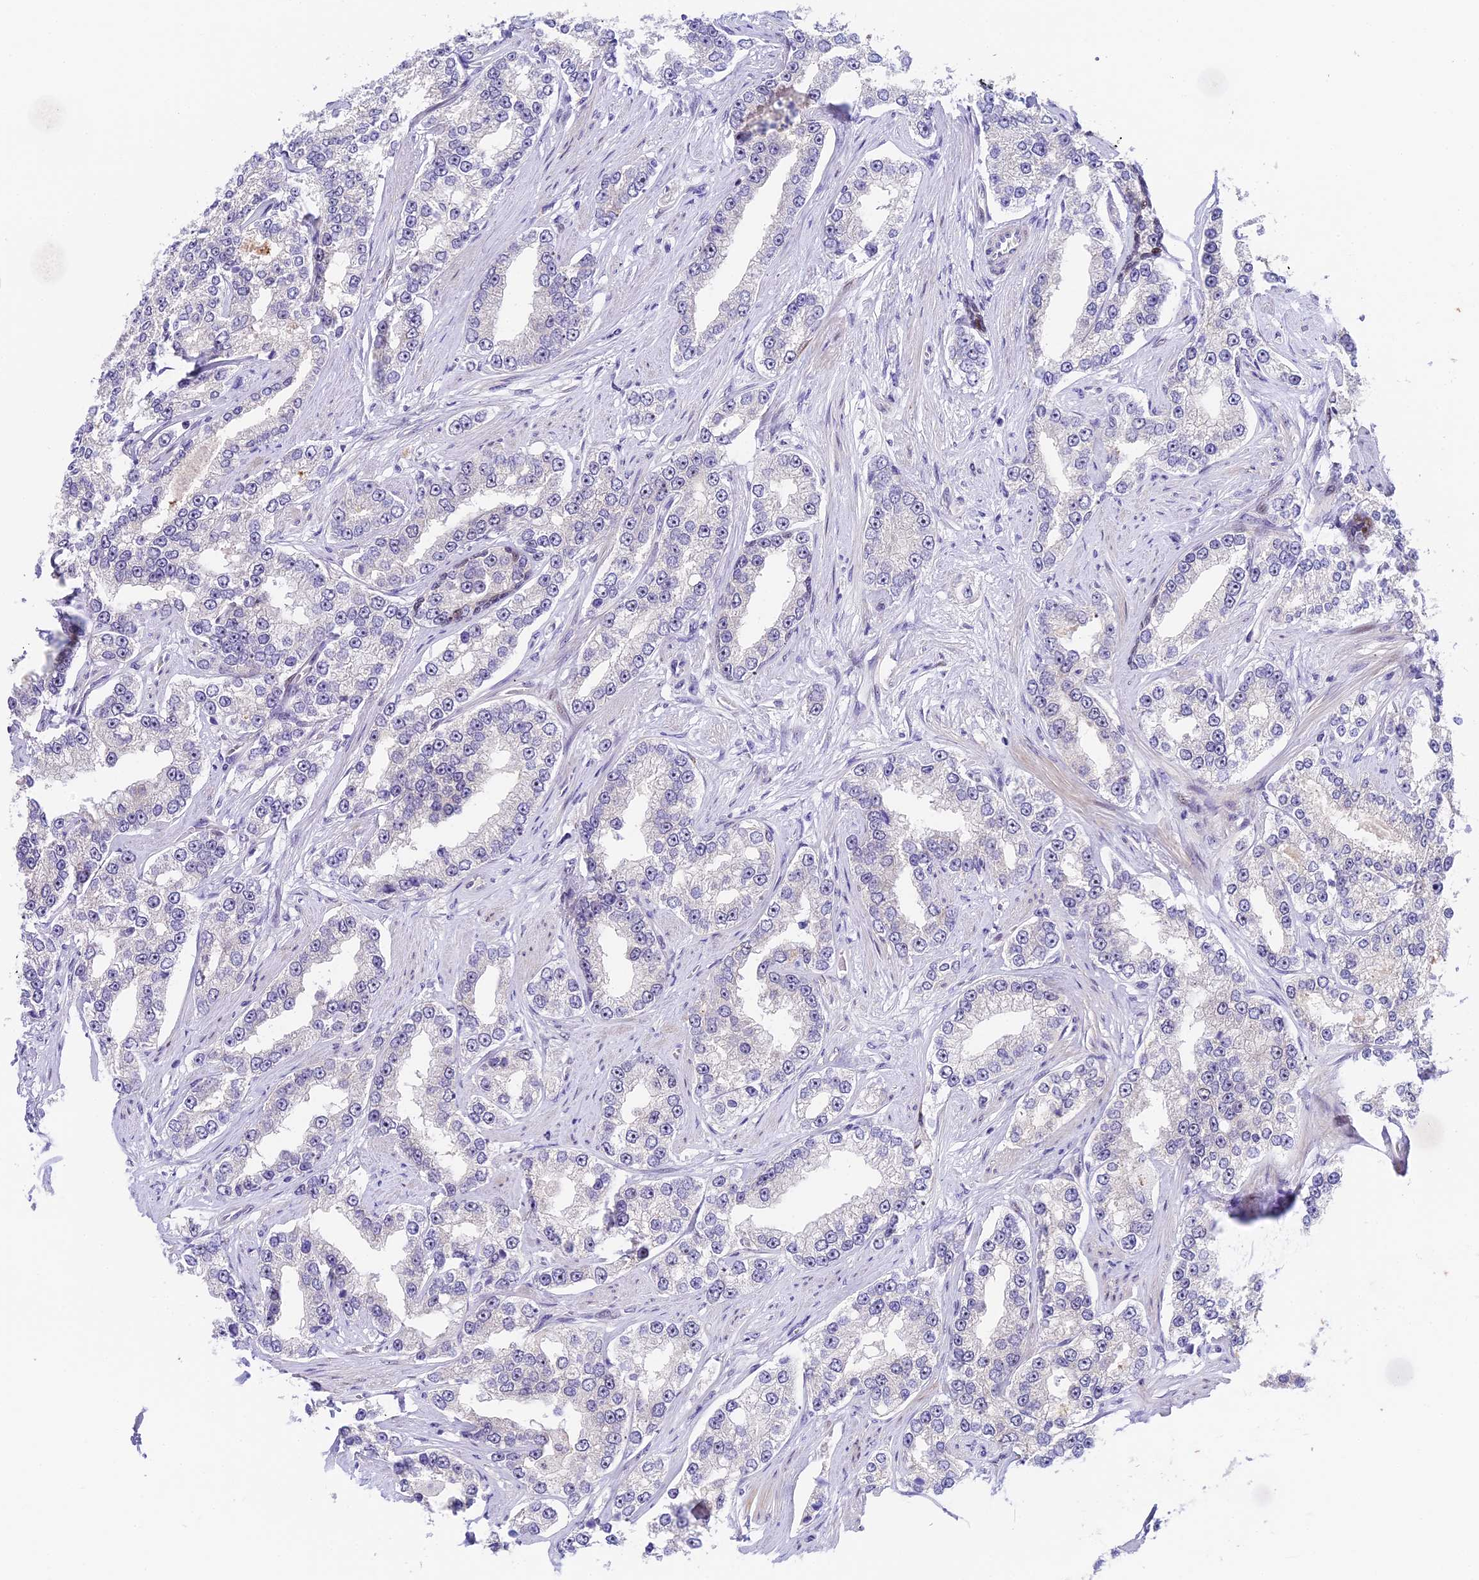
{"staining": {"intensity": "negative", "quantity": "none", "location": "none"}, "tissue": "prostate cancer", "cell_type": "Tumor cells", "image_type": "cancer", "snomed": [{"axis": "morphology", "description": "Normal tissue, NOS"}, {"axis": "morphology", "description": "Adenocarcinoma, High grade"}, {"axis": "topography", "description": "Prostate"}], "caption": "Immunohistochemical staining of high-grade adenocarcinoma (prostate) displays no significant staining in tumor cells.", "gene": "MIDN", "patient": {"sex": "male", "age": 83}}